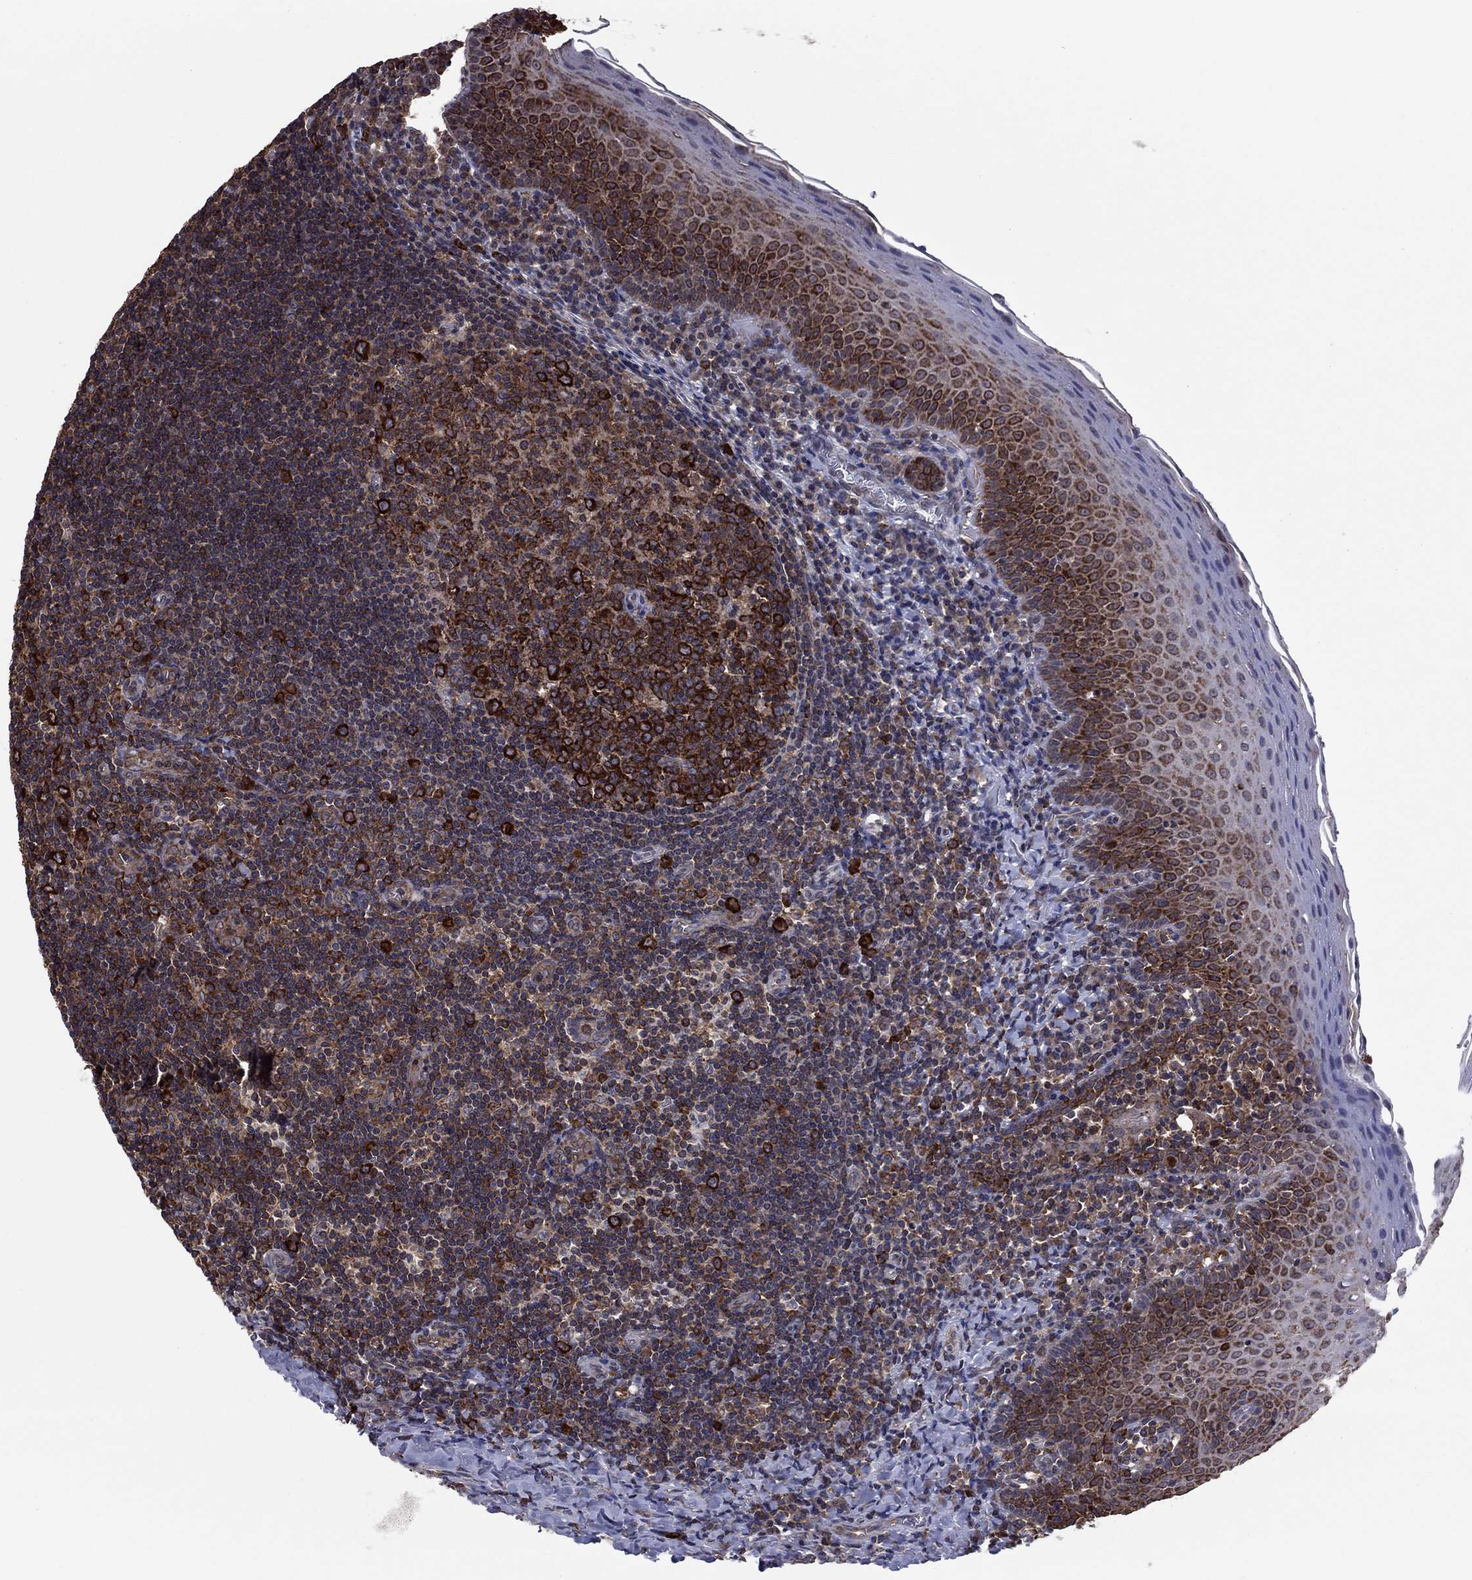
{"staining": {"intensity": "strong", "quantity": ">75%", "location": "cytoplasmic/membranous"}, "tissue": "tonsil", "cell_type": "Germinal center cells", "image_type": "normal", "snomed": [{"axis": "morphology", "description": "Normal tissue, NOS"}, {"axis": "morphology", "description": "Inflammation, NOS"}, {"axis": "topography", "description": "Tonsil"}], "caption": "Benign tonsil was stained to show a protein in brown. There is high levels of strong cytoplasmic/membranous staining in about >75% of germinal center cells. (DAB (3,3'-diaminobenzidine) = brown stain, brightfield microscopy at high magnification).", "gene": "YBX1", "patient": {"sex": "female", "age": 31}}